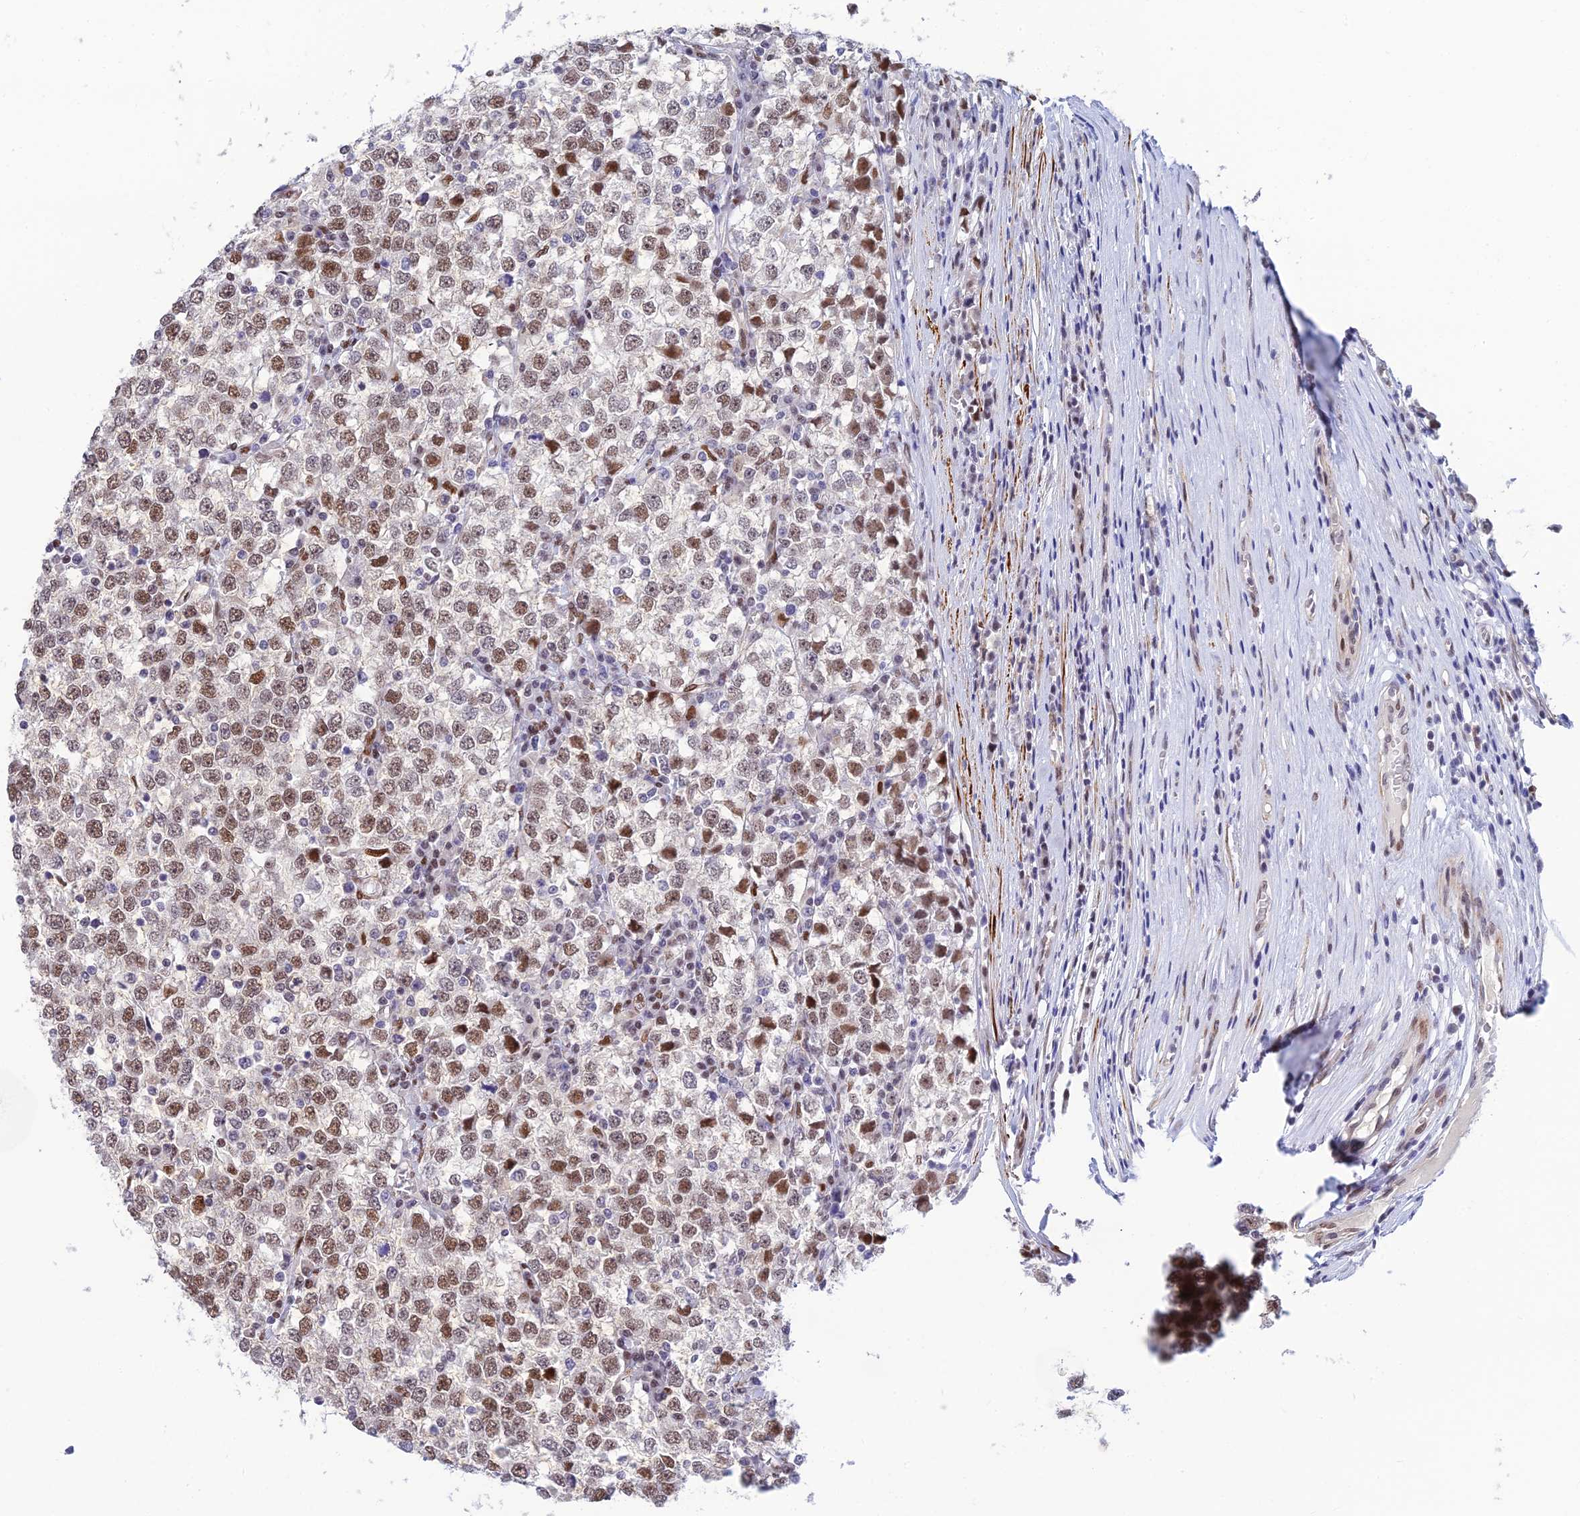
{"staining": {"intensity": "moderate", "quantity": "25%-75%", "location": "nuclear"}, "tissue": "testis cancer", "cell_type": "Tumor cells", "image_type": "cancer", "snomed": [{"axis": "morphology", "description": "Seminoma, NOS"}, {"axis": "topography", "description": "Testis"}], "caption": "This micrograph demonstrates immunohistochemistry (IHC) staining of human seminoma (testis), with medium moderate nuclear staining in about 25%-75% of tumor cells.", "gene": "CLK4", "patient": {"sex": "male", "age": 65}}